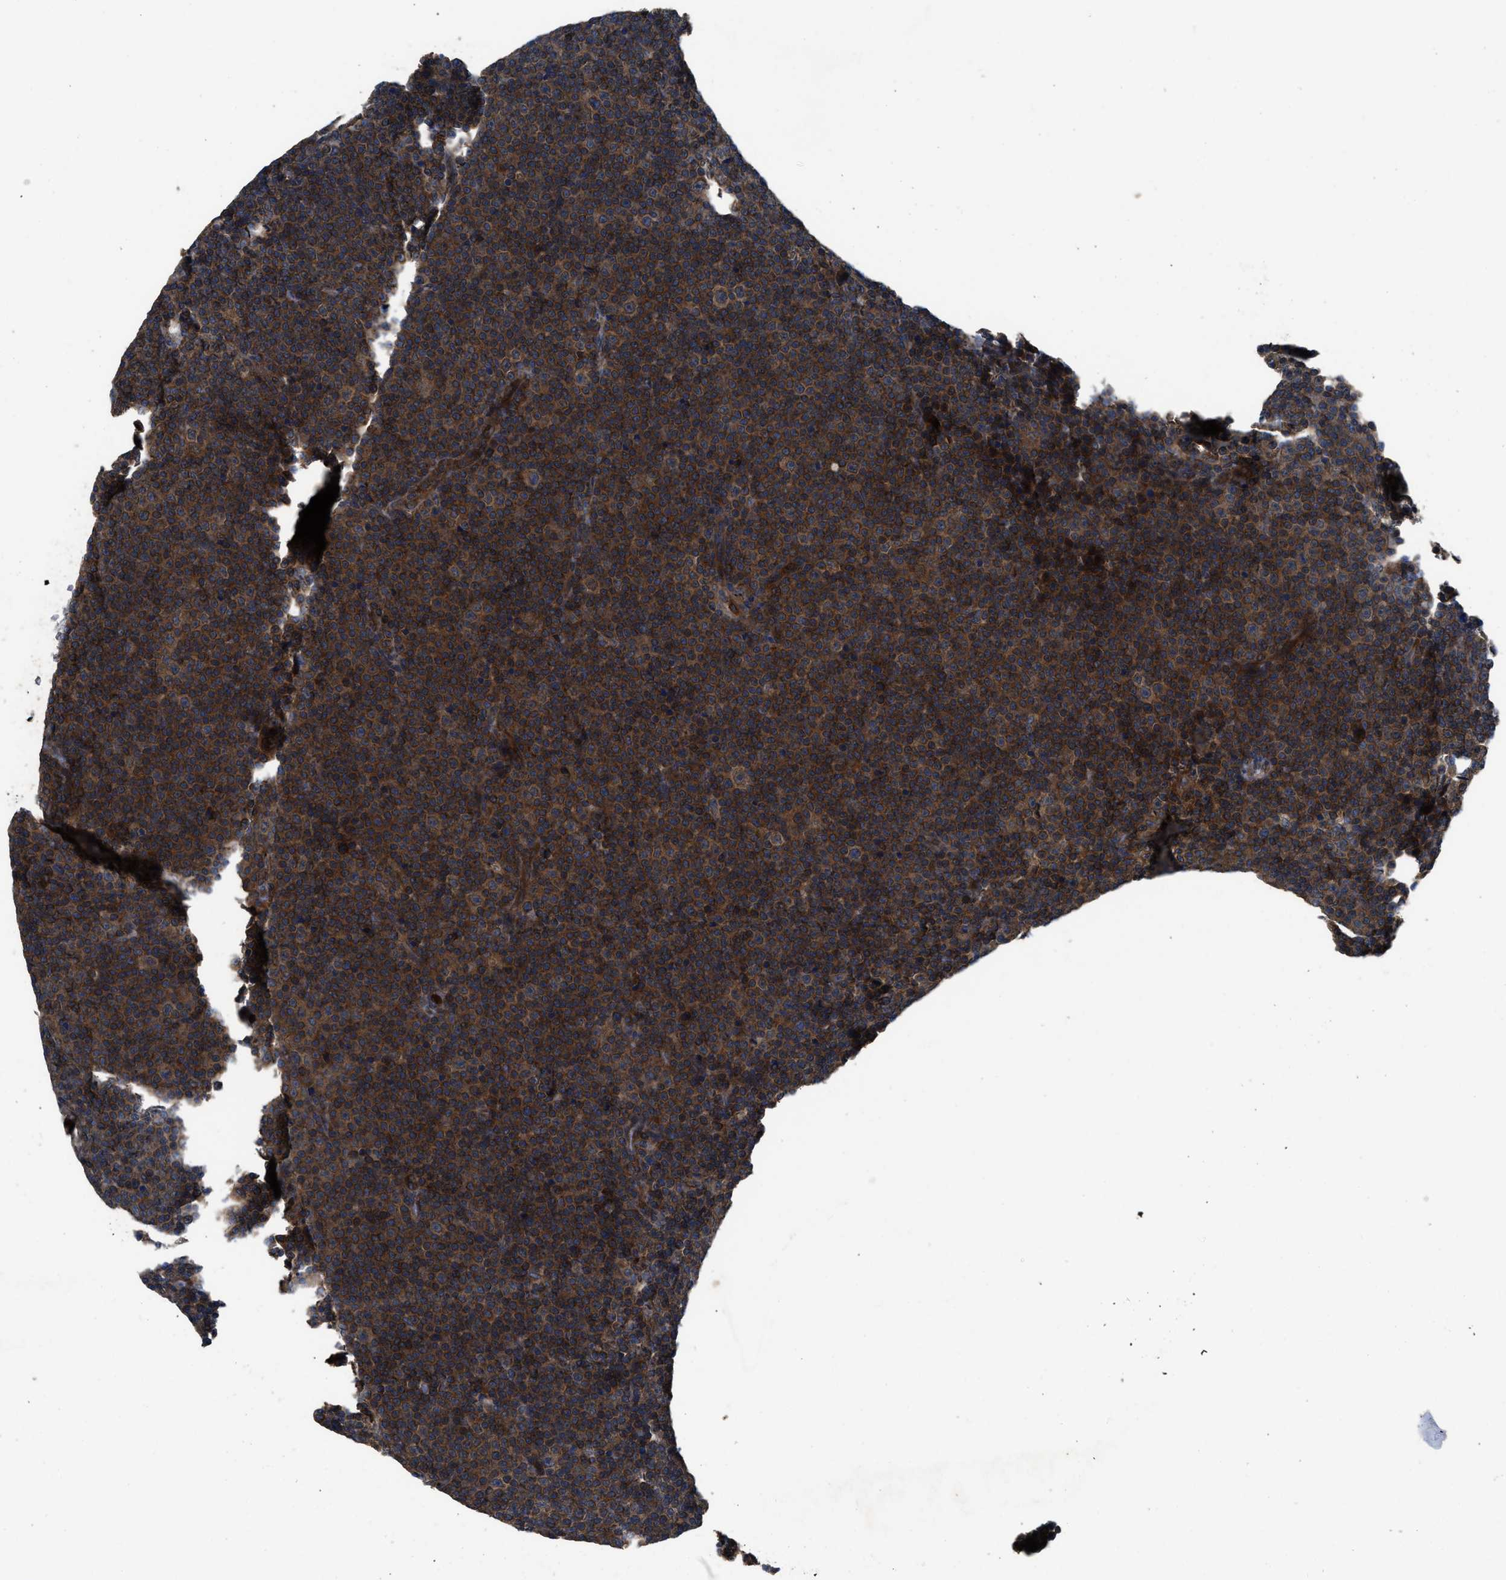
{"staining": {"intensity": "strong", "quantity": ">75%", "location": "cytoplasmic/membranous"}, "tissue": "lymphoma", "cell_type": "Tumor cells", "image_type": "cancer", "snomed": [{"axis": "morphology", "description": "Malignant lymphoma, non-Hodgkin's type, Low grade"}, {"axis": "topography", "description": "Lymph node"}], "caption": "An image of human lymphoma stained for a protein demonstrates strong cytoplasmic/membranous brown staining in tumor cells.", "gene": "USP25", "patient": {"sex": "female", "age": 67}}